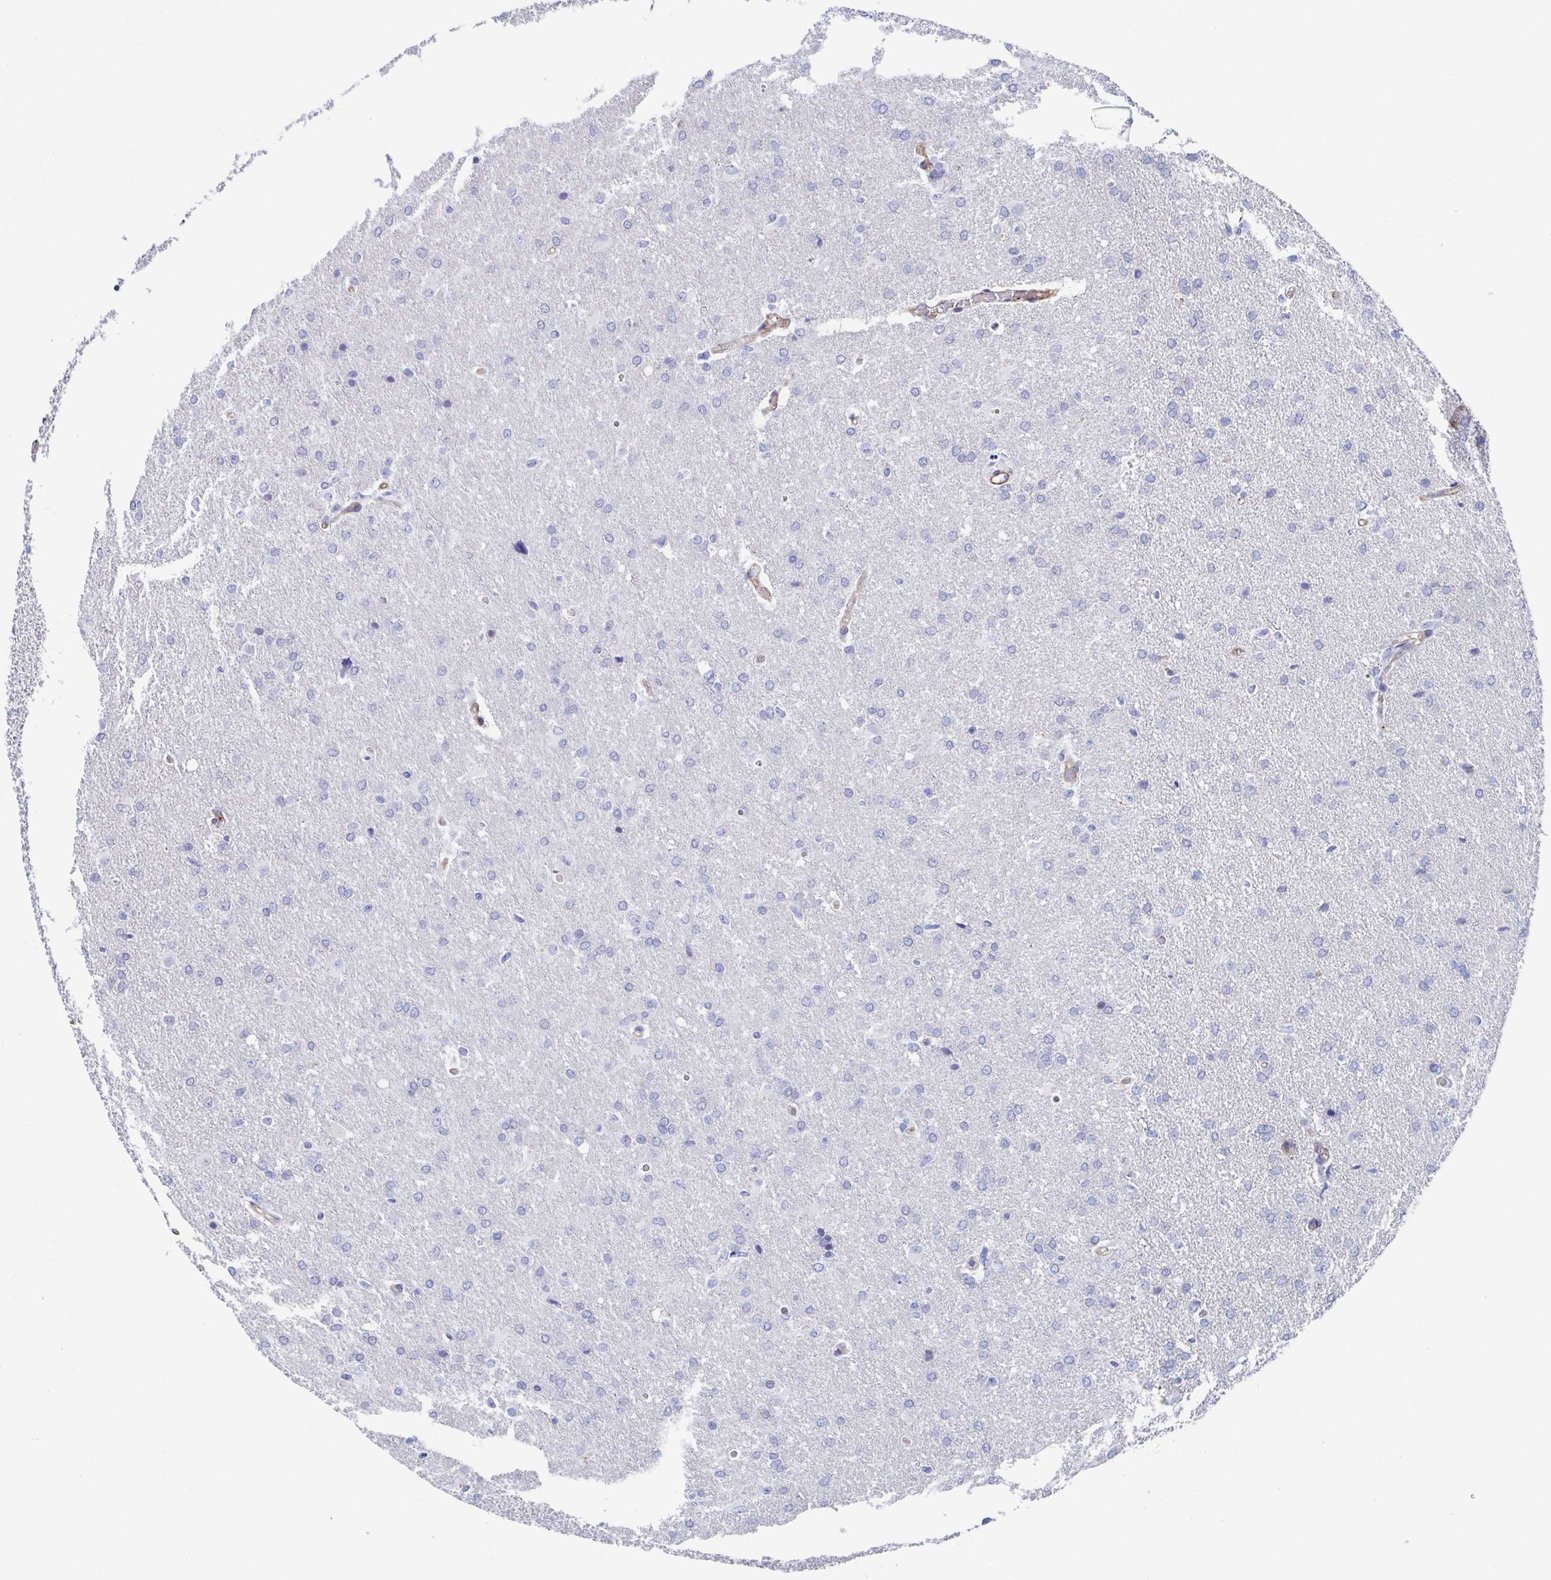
{"staining": {"intensity": "negative", "quantity": "none", "location": "none"}, "tissue": "glioma", "cell_type": "Tumor cells", "image_type": "cancer", "snomed": [{"axis": "morphology", "description": "Glioma, malignant, High grade"}, {"axis": "topography", "description": "Brain"}], "caption": "Immunohistochemistry micrograph of human malignant glioma (high-grade) stained for a protein (brown), which shows no positivity in tumor cells. The staining is performed using DAB brown chromogen with nuclei counter-stained in using hematoxylin.", "gene": "KLC3", "patient": {"sex": "male", "age": 68}}